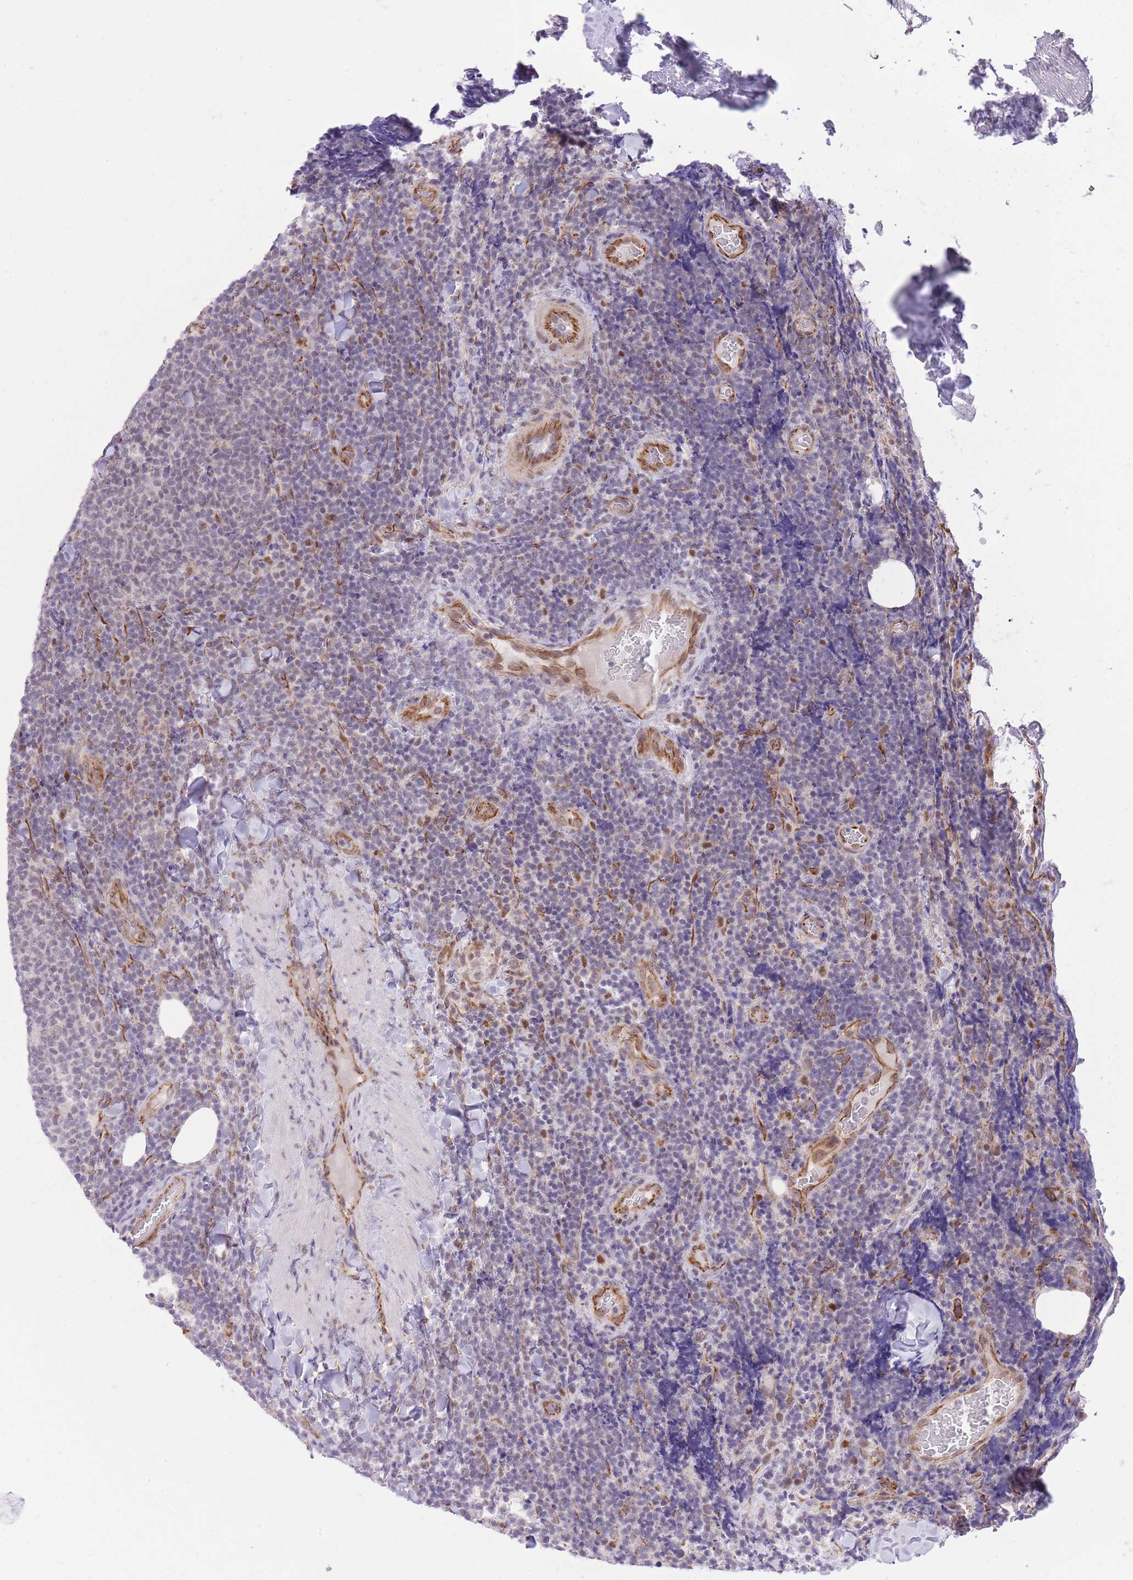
{"staining": {"intensity": "weak", "quantity": "<25%", "location": "nuclear"}, "tissue": "lymphoma", "cell_type": "Tumor cells", "image_type": "cancer", "snomed": [{"axis": "morphology", "description": "Malignant lymphoma, non-Hodgkin's type, Low grade"}, {"axis": "topography", "description": "Lymph node"}], "caption": "This is an immunohistochemistry image of low-grade malignant lymphoma, non-Hodgkin's type. There is no staining in tumor cells.", "gene": "ELL", "patient": {"sex": "male", "age": 66}}